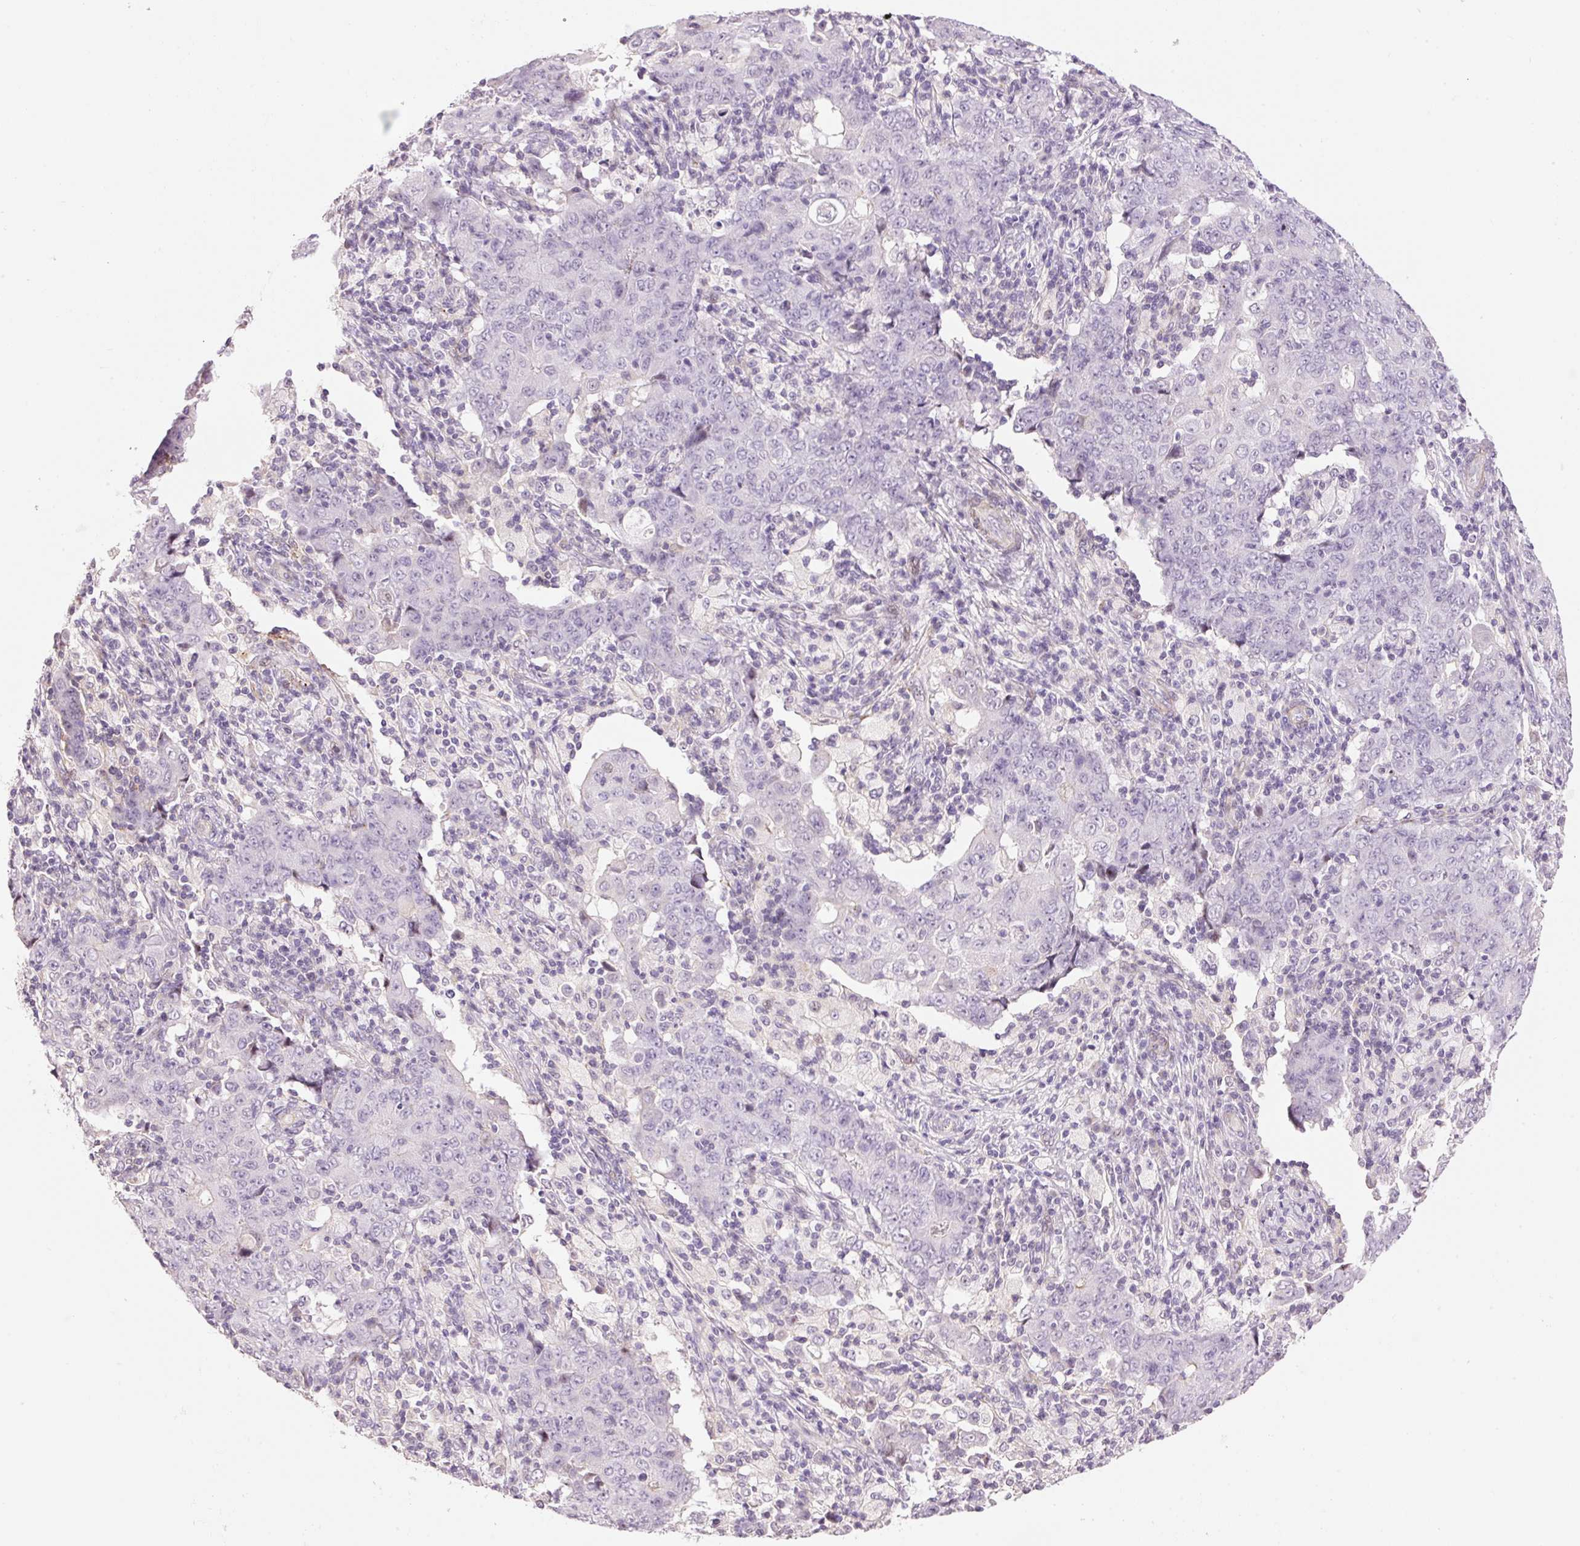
{"staining": {"intensity": "negative", "quantity": "none", "location": "none"}, "tissue": "ovarian cancer", "cell_type": "Tumor cells", "image_type": "cancer", "snomed": [{"axis": "morphology", "description": "Carcinoma, endometroid"}, {"axis": "topography", "description": "Ovary"}], "caption": "This is an immunohistochemistry (IHC) photomicrograph of human ovarian cancer. There is no positivity in tumor cells.", "gene": "HNF1A", "patient": {"sex": "female", "age": 42}}